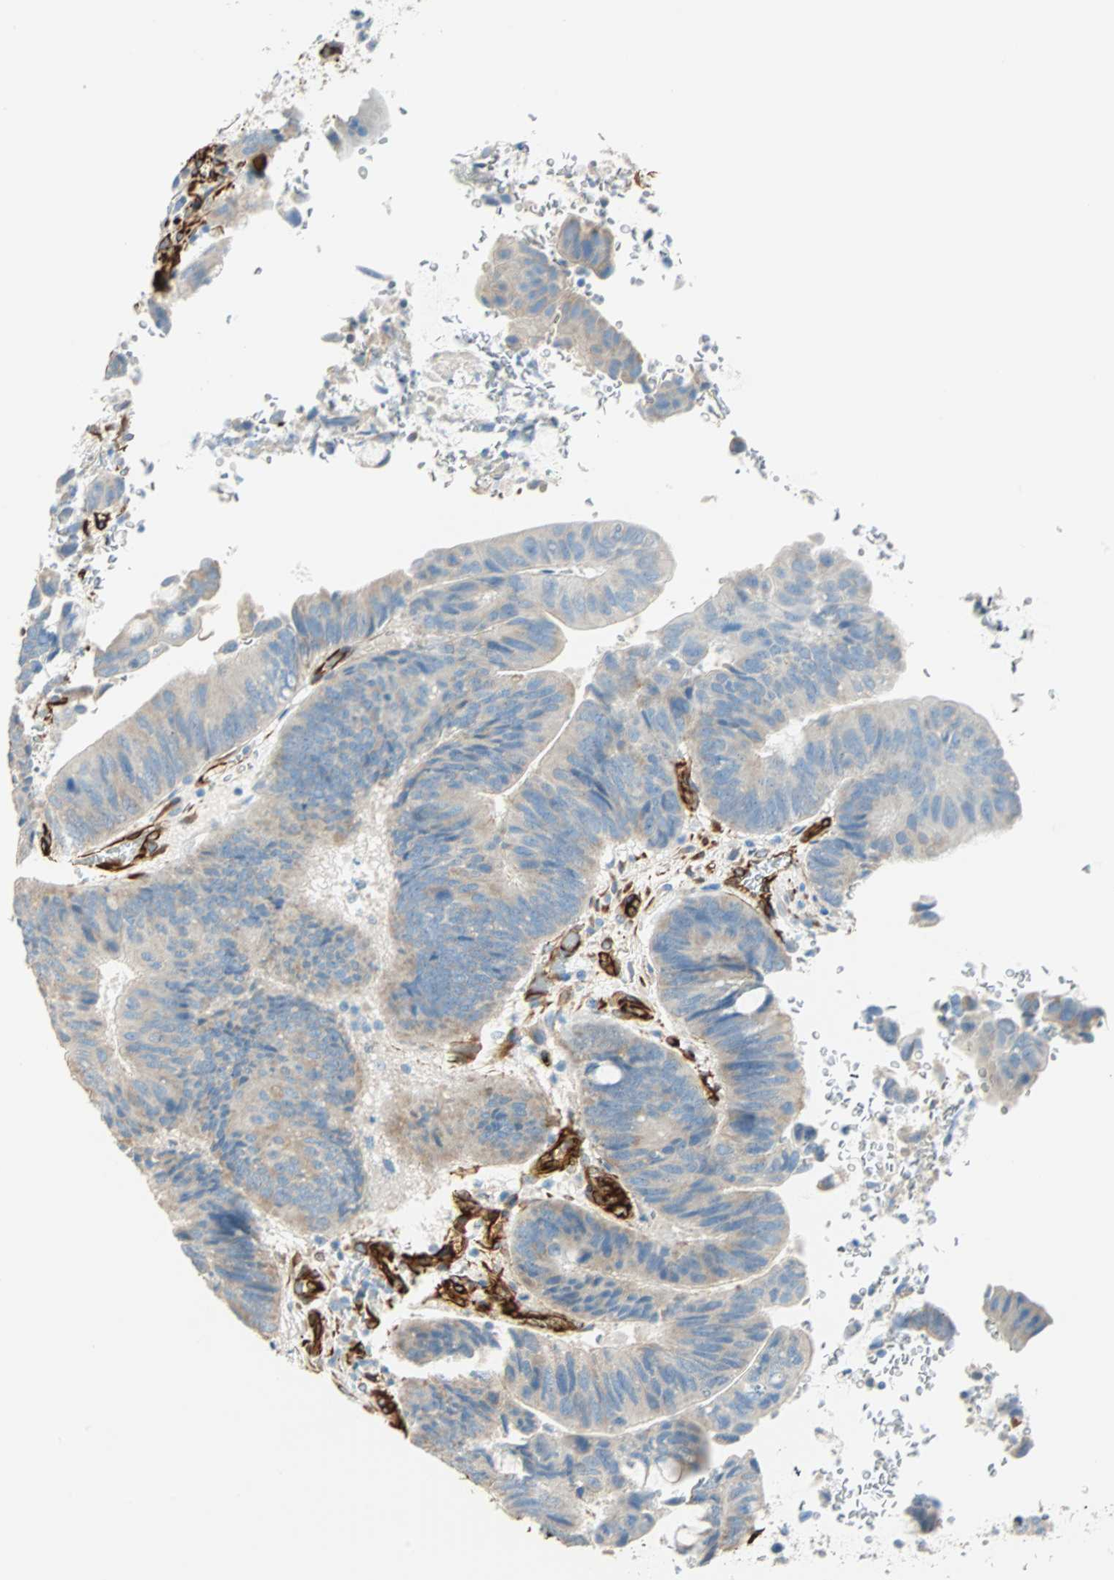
{"staining": {"intensity": "weak", "quantity": "25%-75%", "location": "cytoplasmic/membranous"}, "tissue": "colorectal cancer", "cell_type": "Tumor cells", "image_type": "cancer", "snomed": [{"axis": "morphology", "description": "Normal tissue, NOS"}, {"axis": "morphology", "description": "Adenocarcinoma, NOS"}, {"axis": "topography", "description": "Rectum"}, {"axis": "topography", "description": "Peripheral nerve tissue"}], "caption": "Immunohistochemistry (IHC) photomicrograph of neoplastic tissue: adenocarcinoma (colorectal) stained using immunohistochemistry shows low levels of weak protein expression localized specifically in the cytoplasmic/membranous of tumor cells, appearing as a cytoplasmic/membranous brown color.", "gene": "NES", "patient": {"sex": "male", "age": 92}}